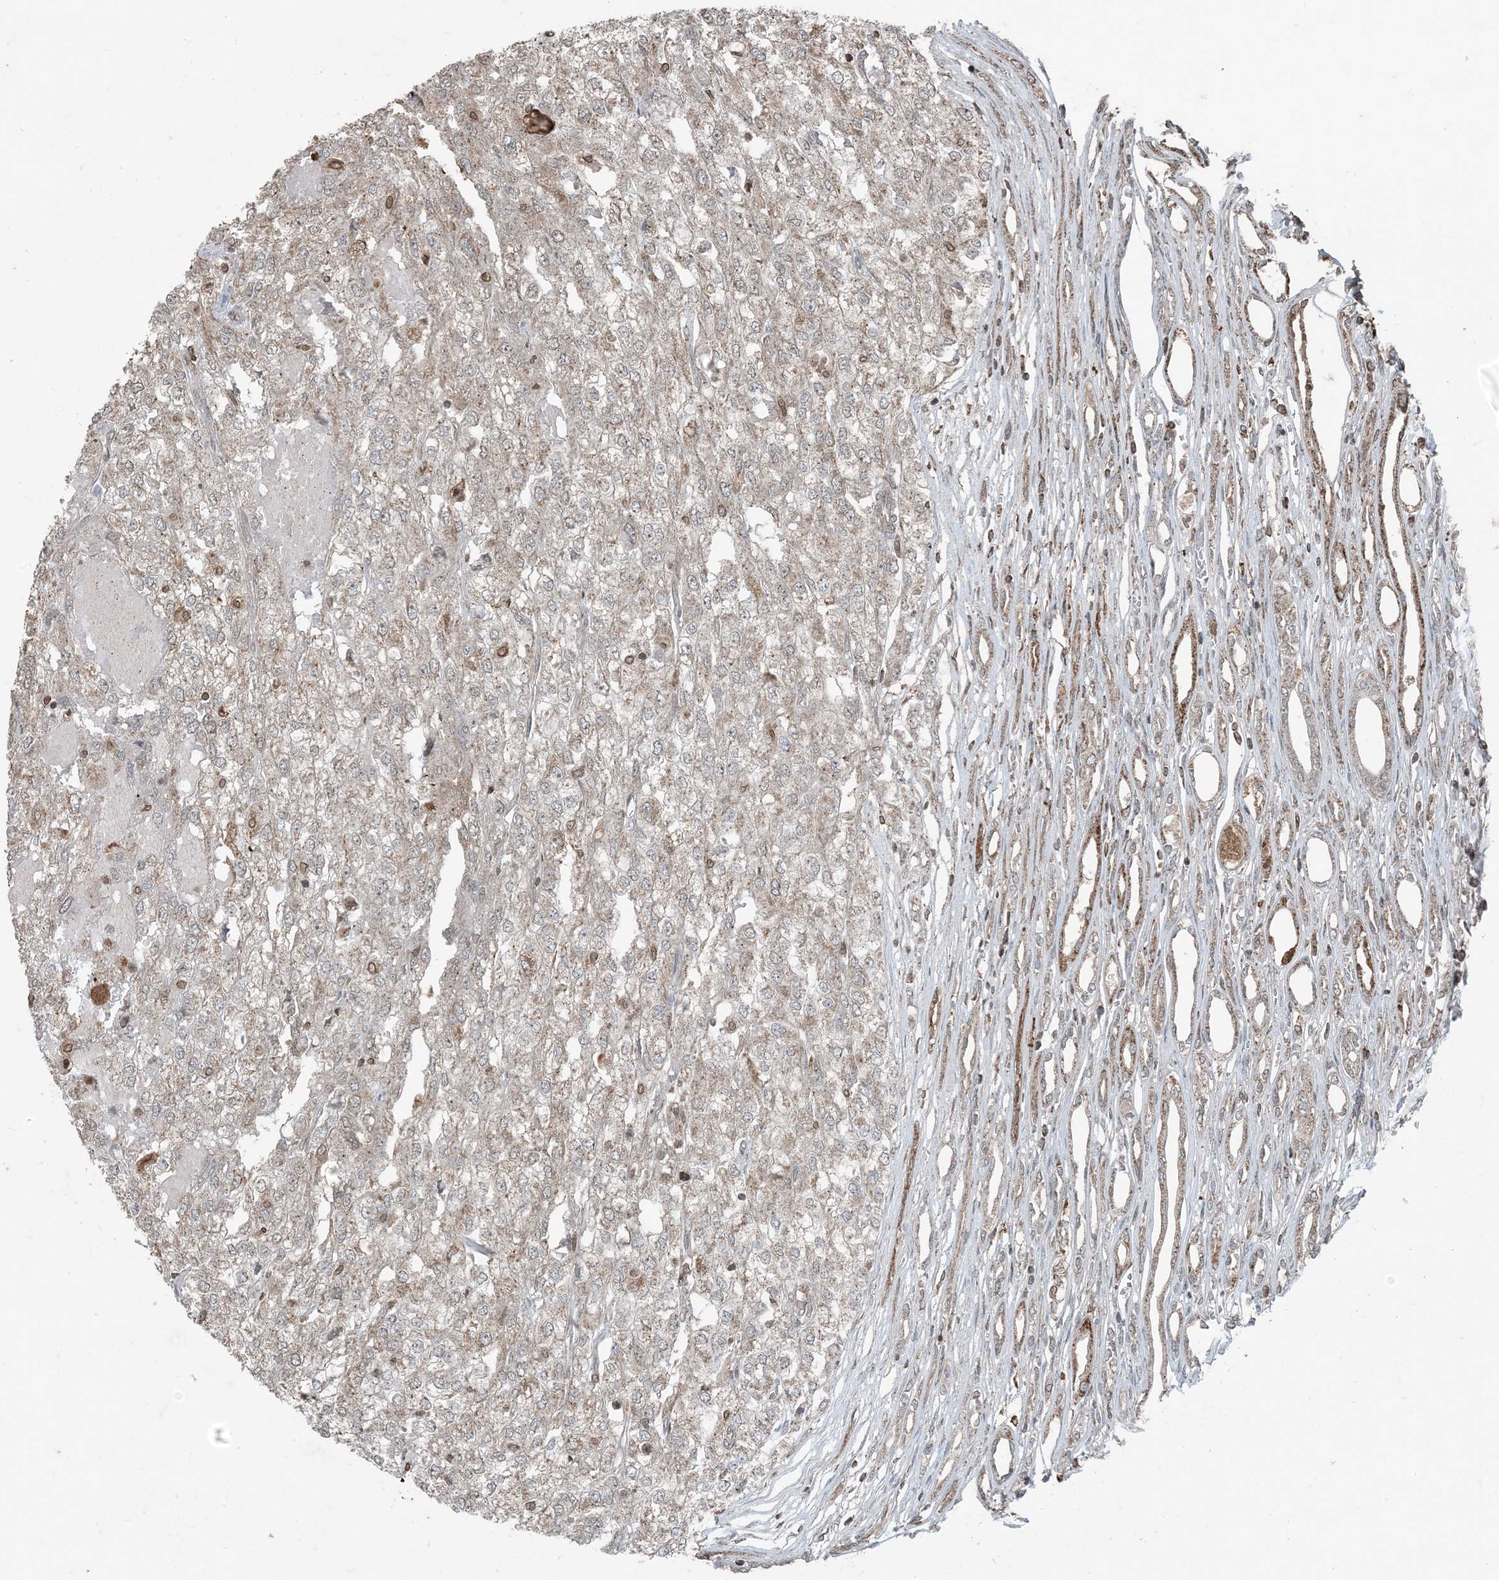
{"staining": {"intensity": "weak", "quantity": ">75%", "location": "cytoplasmic/membranous"}, "tissue": "renal cancer", "cell_type": "Tumor cells", "image_type": "cancer", "snomed": [{"axis": "morphology", "description": "Adenocarcinoma, NOS"}, {"axis": "topography", "description": "Kidney"}], "caption": "The immunohistochemical stain highlights weak cytoplasmic/membranous expression in tumor cells of renal cancer tissue.", "gene": "GNL1", "patient": {"sex": "female", "age": 54}}